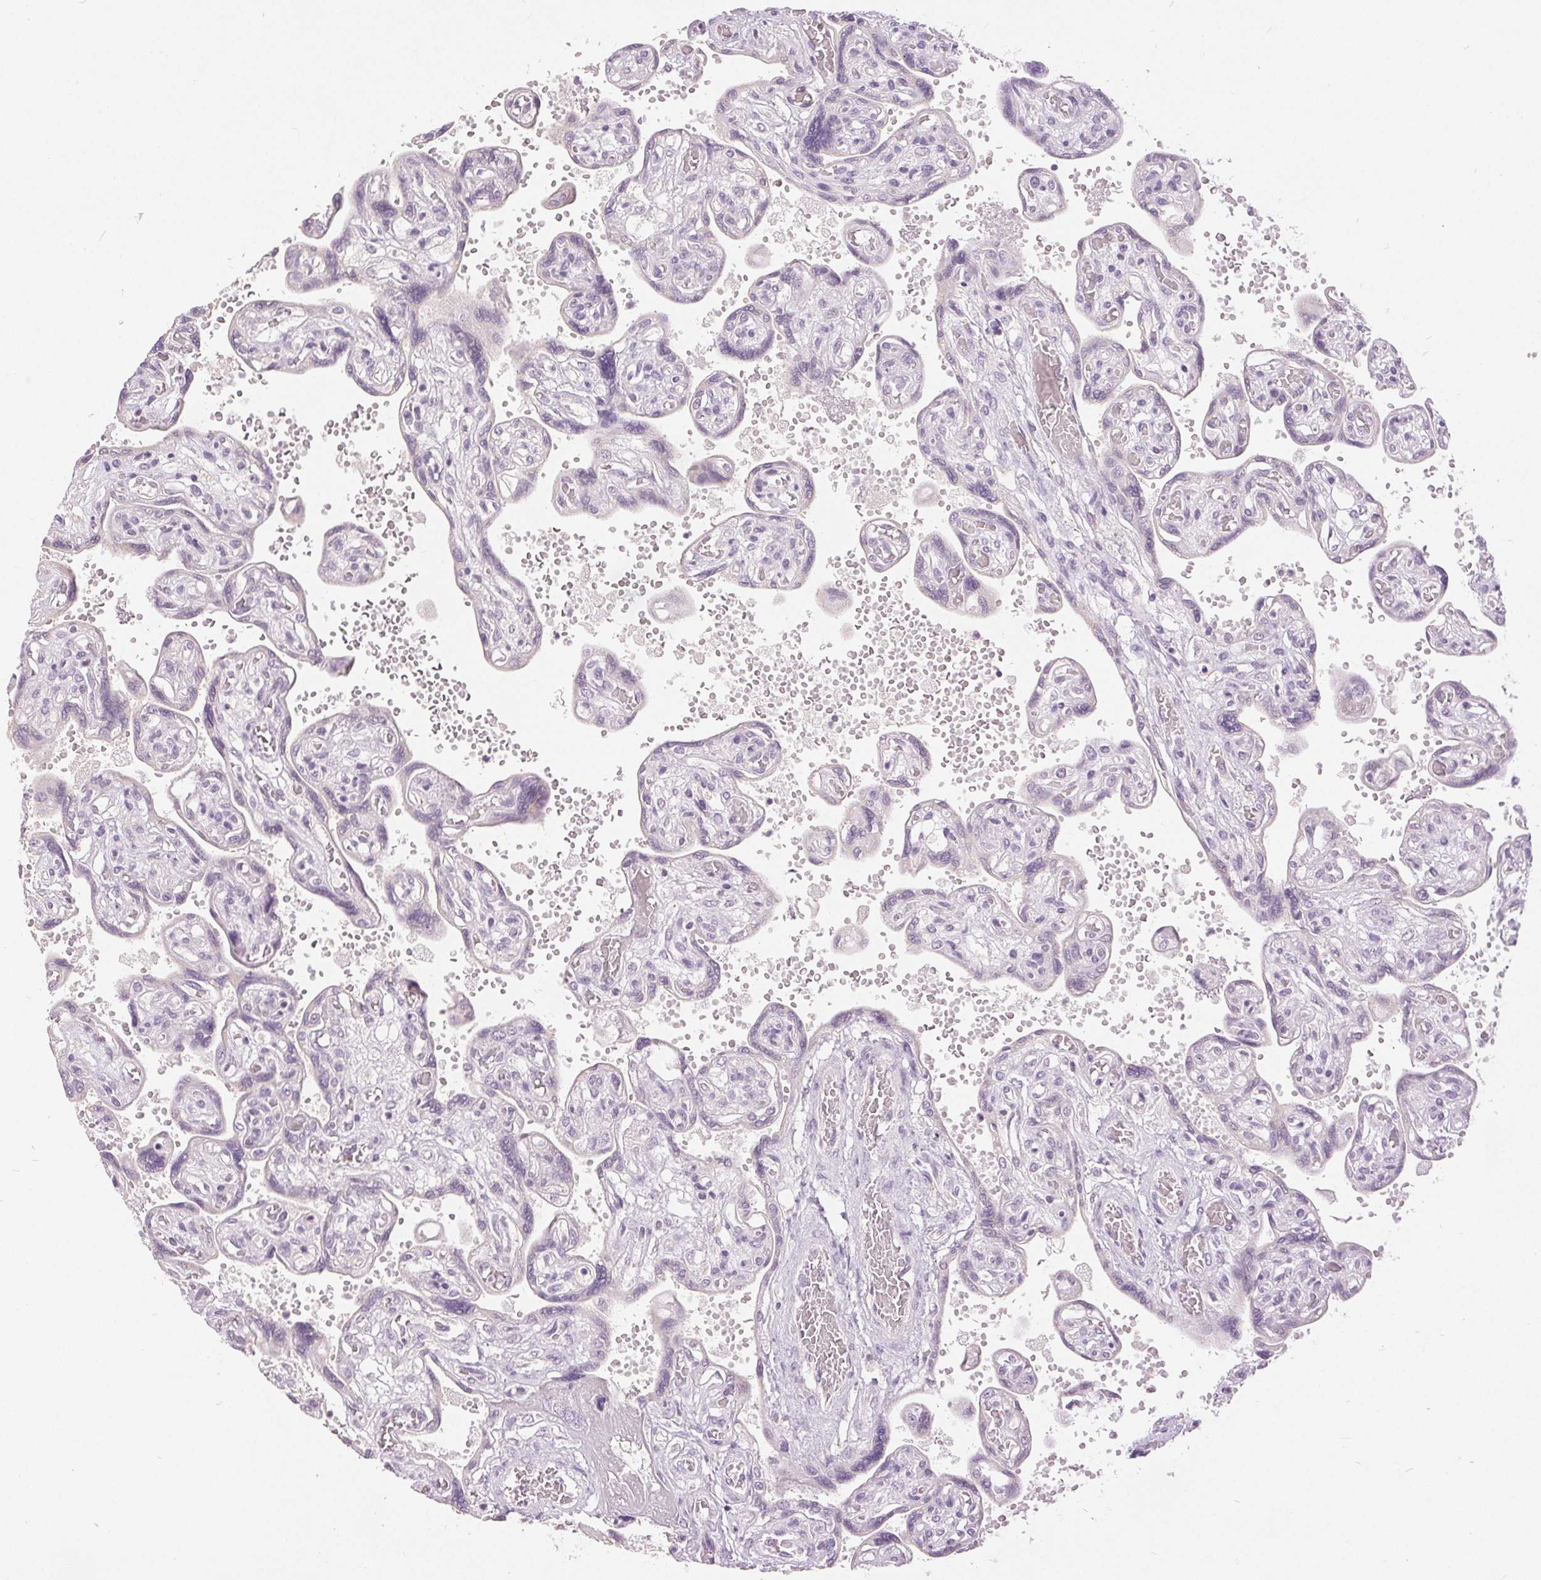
{"staining": {"intensity": "negative", "quantity": "none", "location": "none"}, "tissue": "placenta", "cell_type": "Decidual cells", "image_type": "normal", "snomed": [{"axis": "morphology", "description": "Normal tissue, NOS"}, {"axis": "topography", "description": "Placenta"}], "caption": "The IHC histopathology image has no significant positivity in decidual cells of placenta.", "gene": "DSG3", "patient": {"sex": "female", "age": 32}}